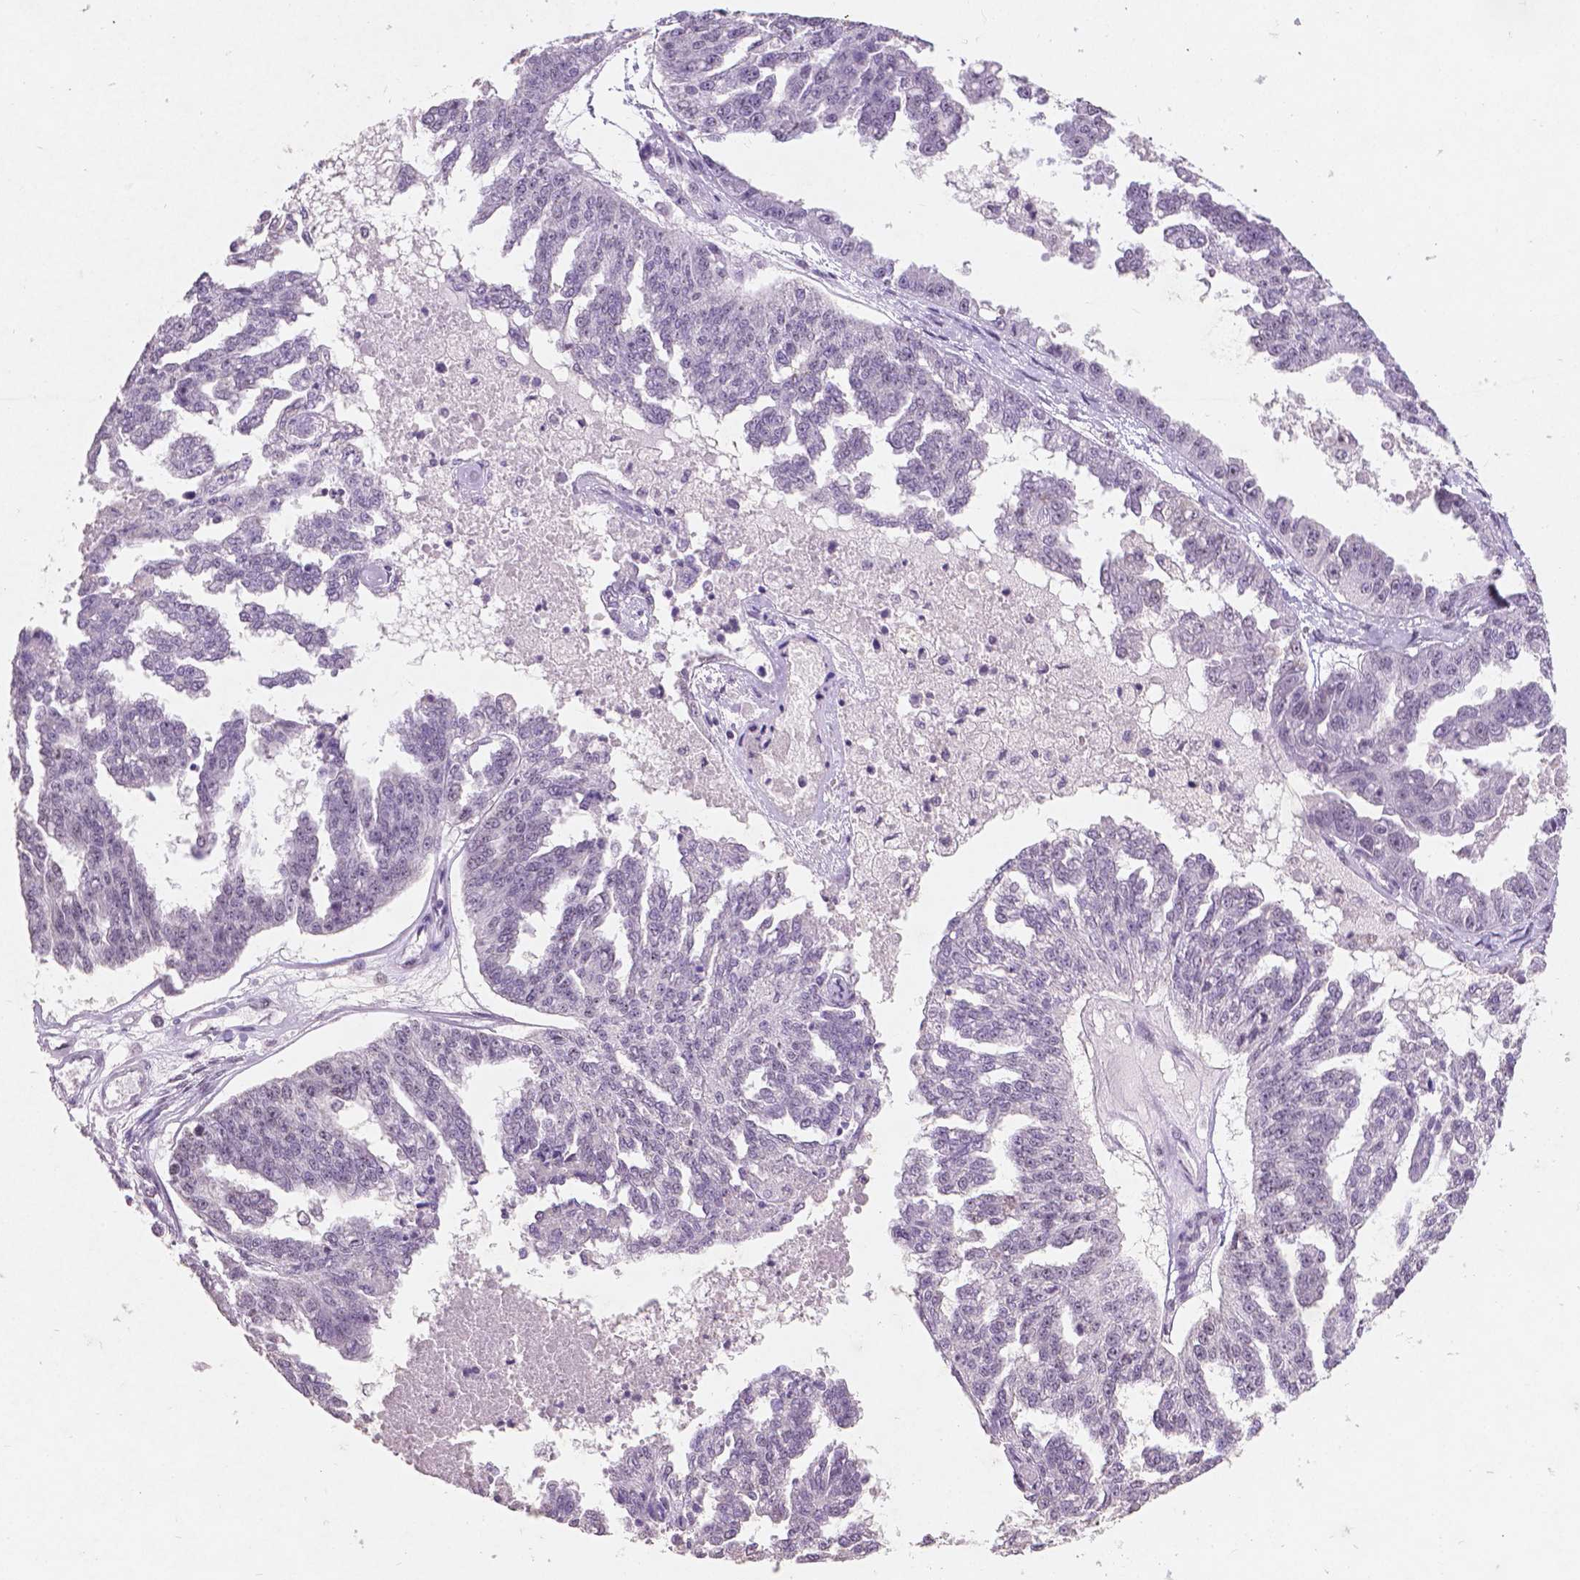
{"staining": {"intensity": "negative", "quantity": "none", "location": "none"}, "tissue": "ovarian cancer", "cell_type": "Tumor cells", "image_type": "cancer", "snomed": [{"axis": "morphology", "description": "Cystadenocarcinoma, serous, NOS"}, {"axis": "topography", "description": "Ovary"}], "caption": "A high-resolution micrograph shows IHC staining of ovarian serous cystadenocarcinoma, which displays no significant expression in tumor cells.", "gene": "COIL", "patient": {"sex": "female", "age": 58}}